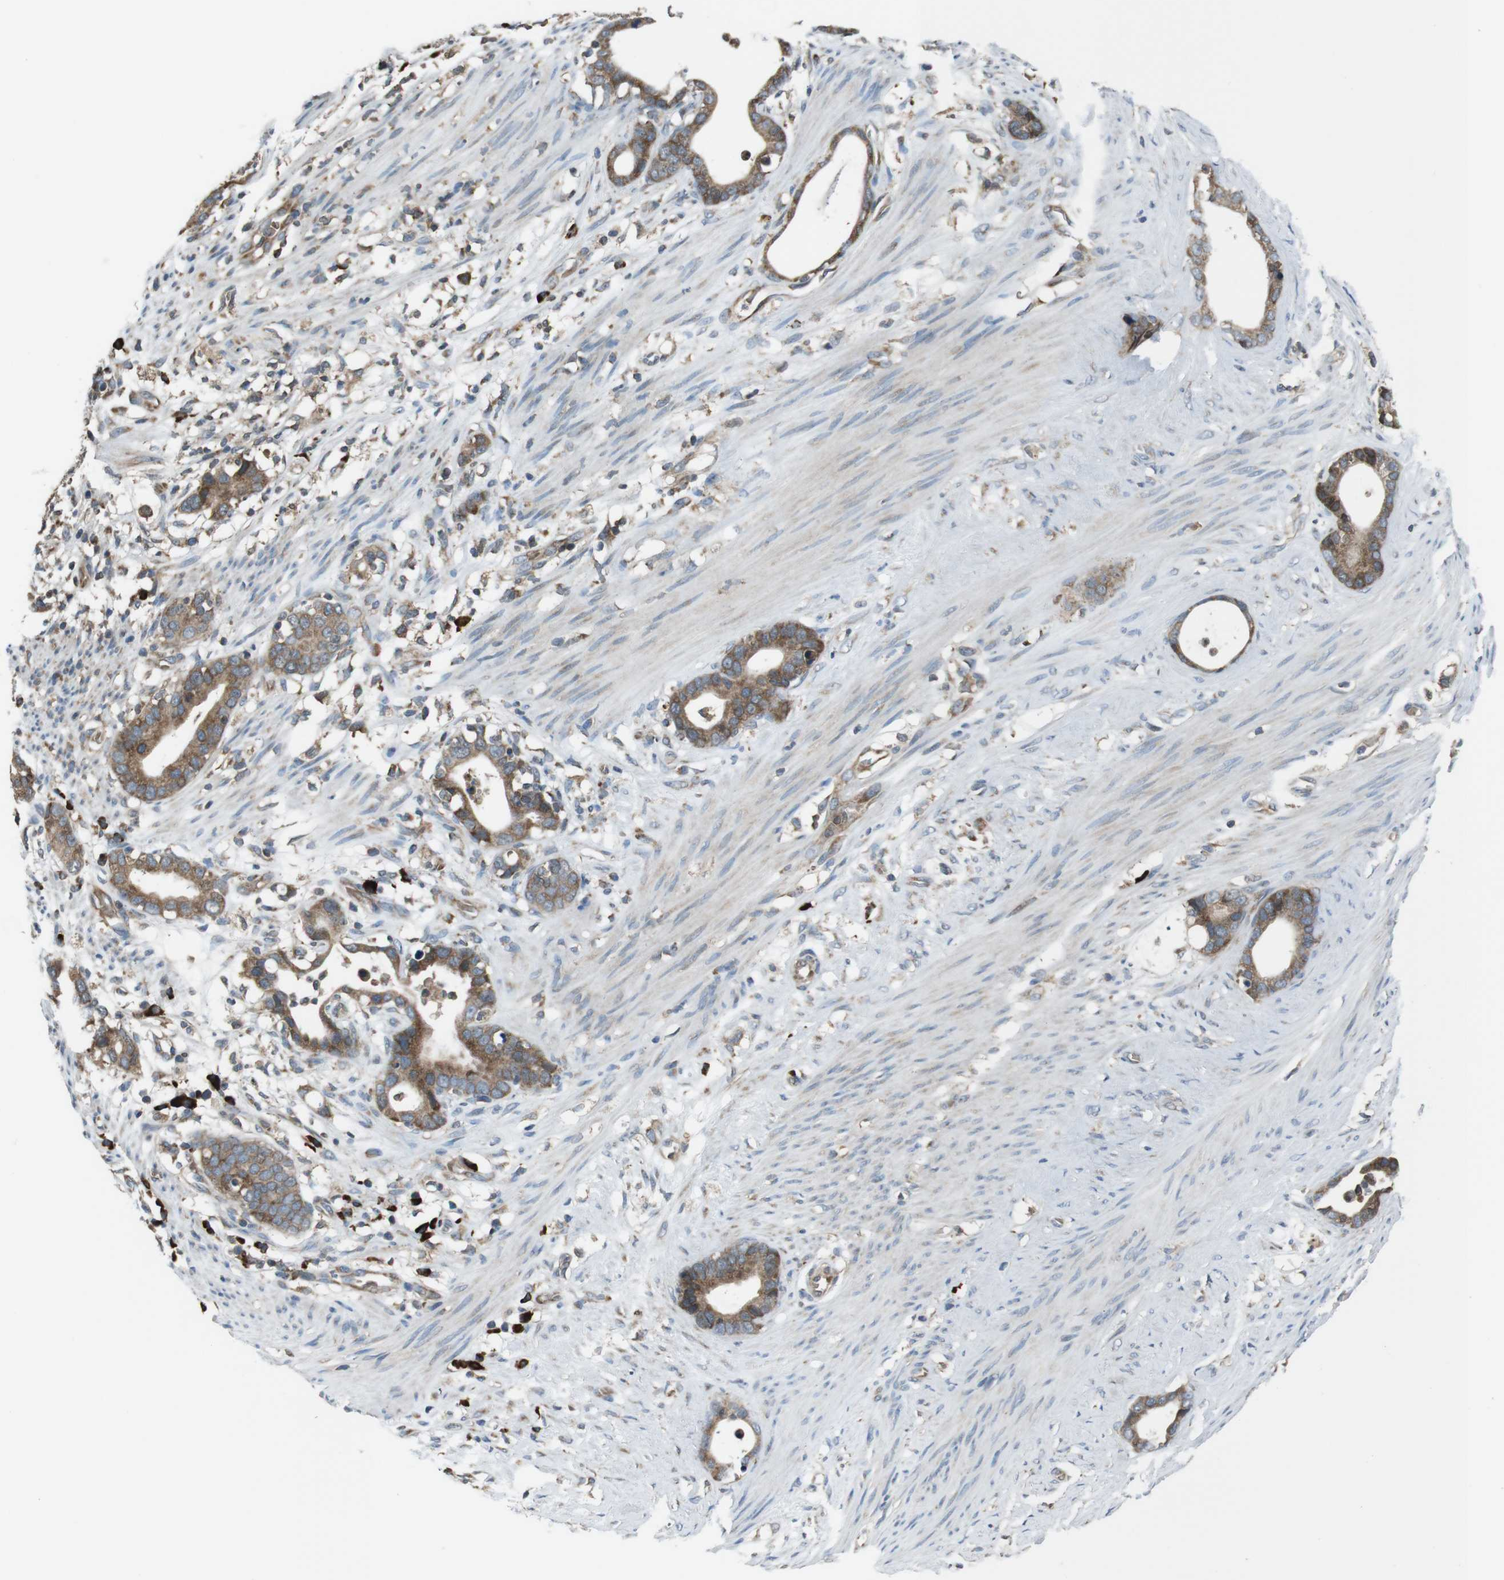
{"staining": {"intensity": "moderate", "quantity": ">75%", "location": "cytoplasmic/membranous"}, "tissue": "stomach cancer", "cell_type": "Tumor cells", "image_type": "cancer", "snomed": [{"axis": "morphology", "description": "Adenocarcinoma, NOS"}, {"axis": "topography", "description": "Stomach"}], "caption": "Approximately >75% of tumor cells in human stomach cancer (adenocarcinoma) reveal moderate cytoplasmic/membranous protein positivity as visualized by brown immunohistochemical staining.", "gene": "SSR3", "patient": {"sex": "female", "age": 75}}